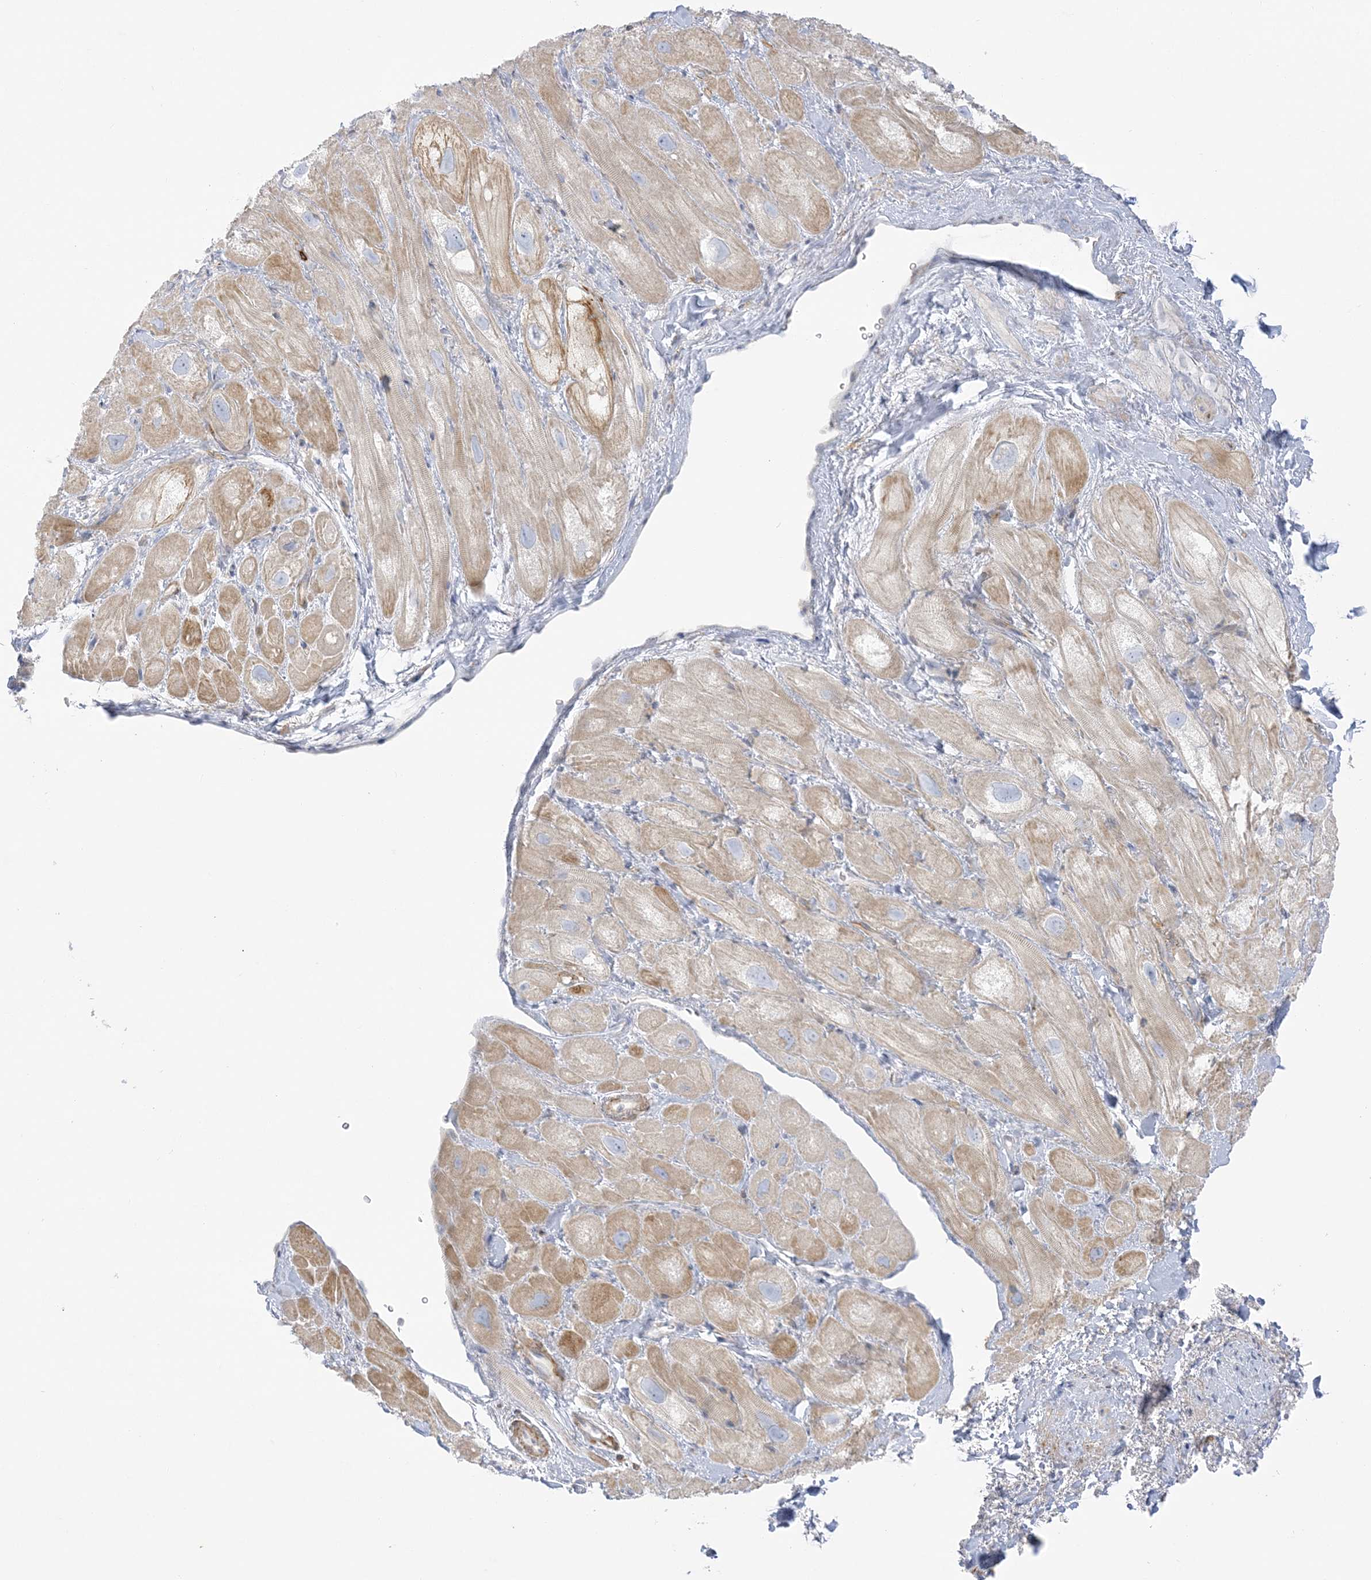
{"staining": {"intensity": "moderate", "quantity": "25%-75%", "location": "cytoplasmic/membranous"}, "tissue": "heart muscle", "cell_type": "Cardiomyocytes", "image_type": "normal", "snomed": [{"axis": "morphology", "description": "Normal tissue, NOS"}, {"axis": "topography", "description": "Heart"}], "caption": "Cardiomyocytes show medium levels of moderate cytoplasmic/membranous positivity in about 25%-75% of cells in unremarkable human heart muscle.", "gene": "ICMT", "patient": {"sex": "male", "age": 49}}